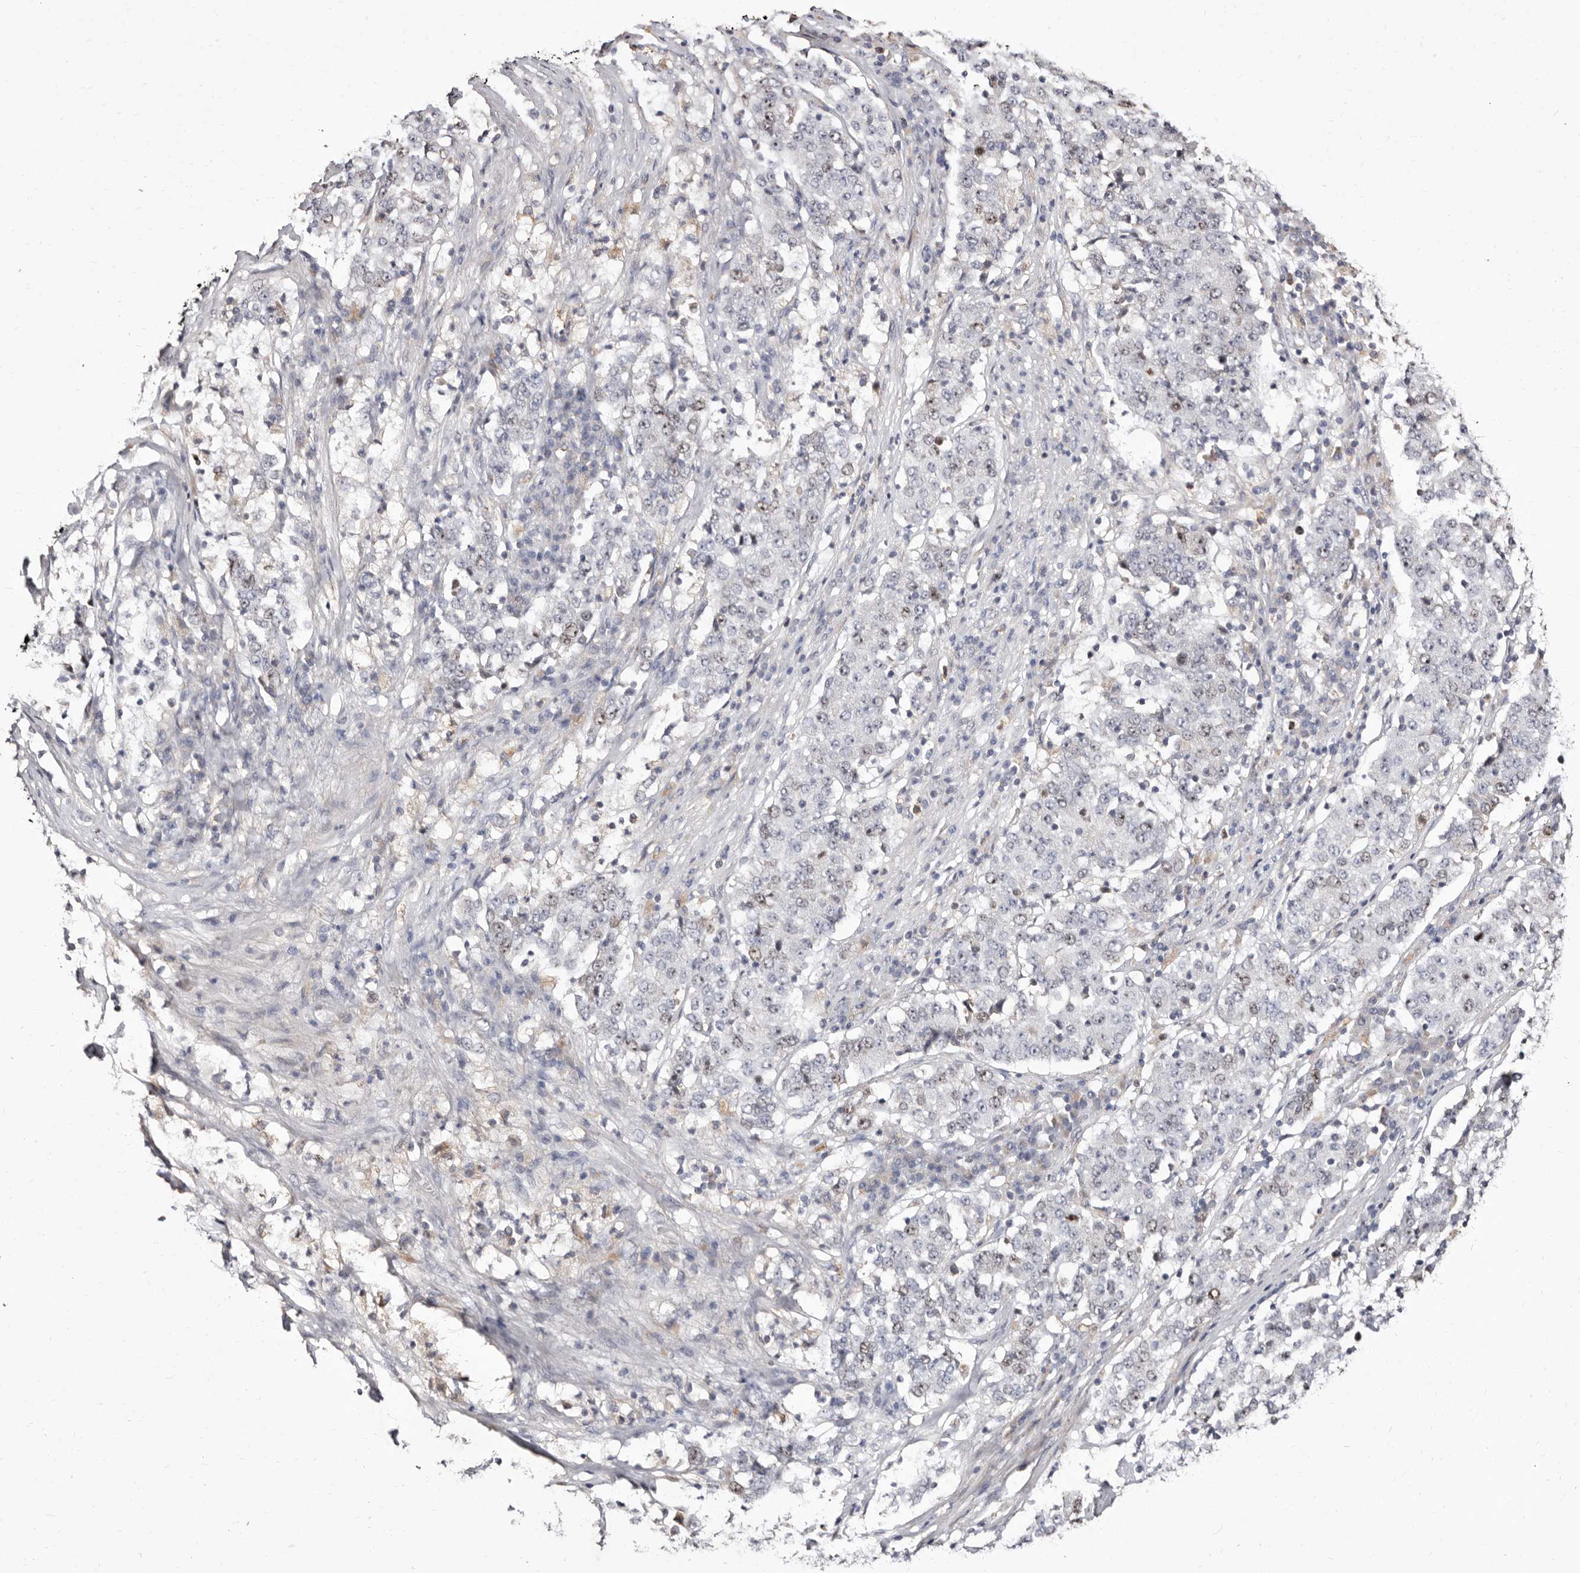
{"staining": {"intensity": "negative", "quantity": "none", "location": "none"}, "tissue": "stomach cancer", "cell_type": "Tumor cells", "image_type": "cancer", "snomed": [{"axis": "morphology", "description": "Adenocarcinoma, NOS"}, {"axis": "topography", "description": "Stomach"}], "caption": "There is no significant staining in tumor cells of stomach cancer (adenocarcinoma).", "gene": "CDCA8", "patient": {"sex": "male", "age": 59}}